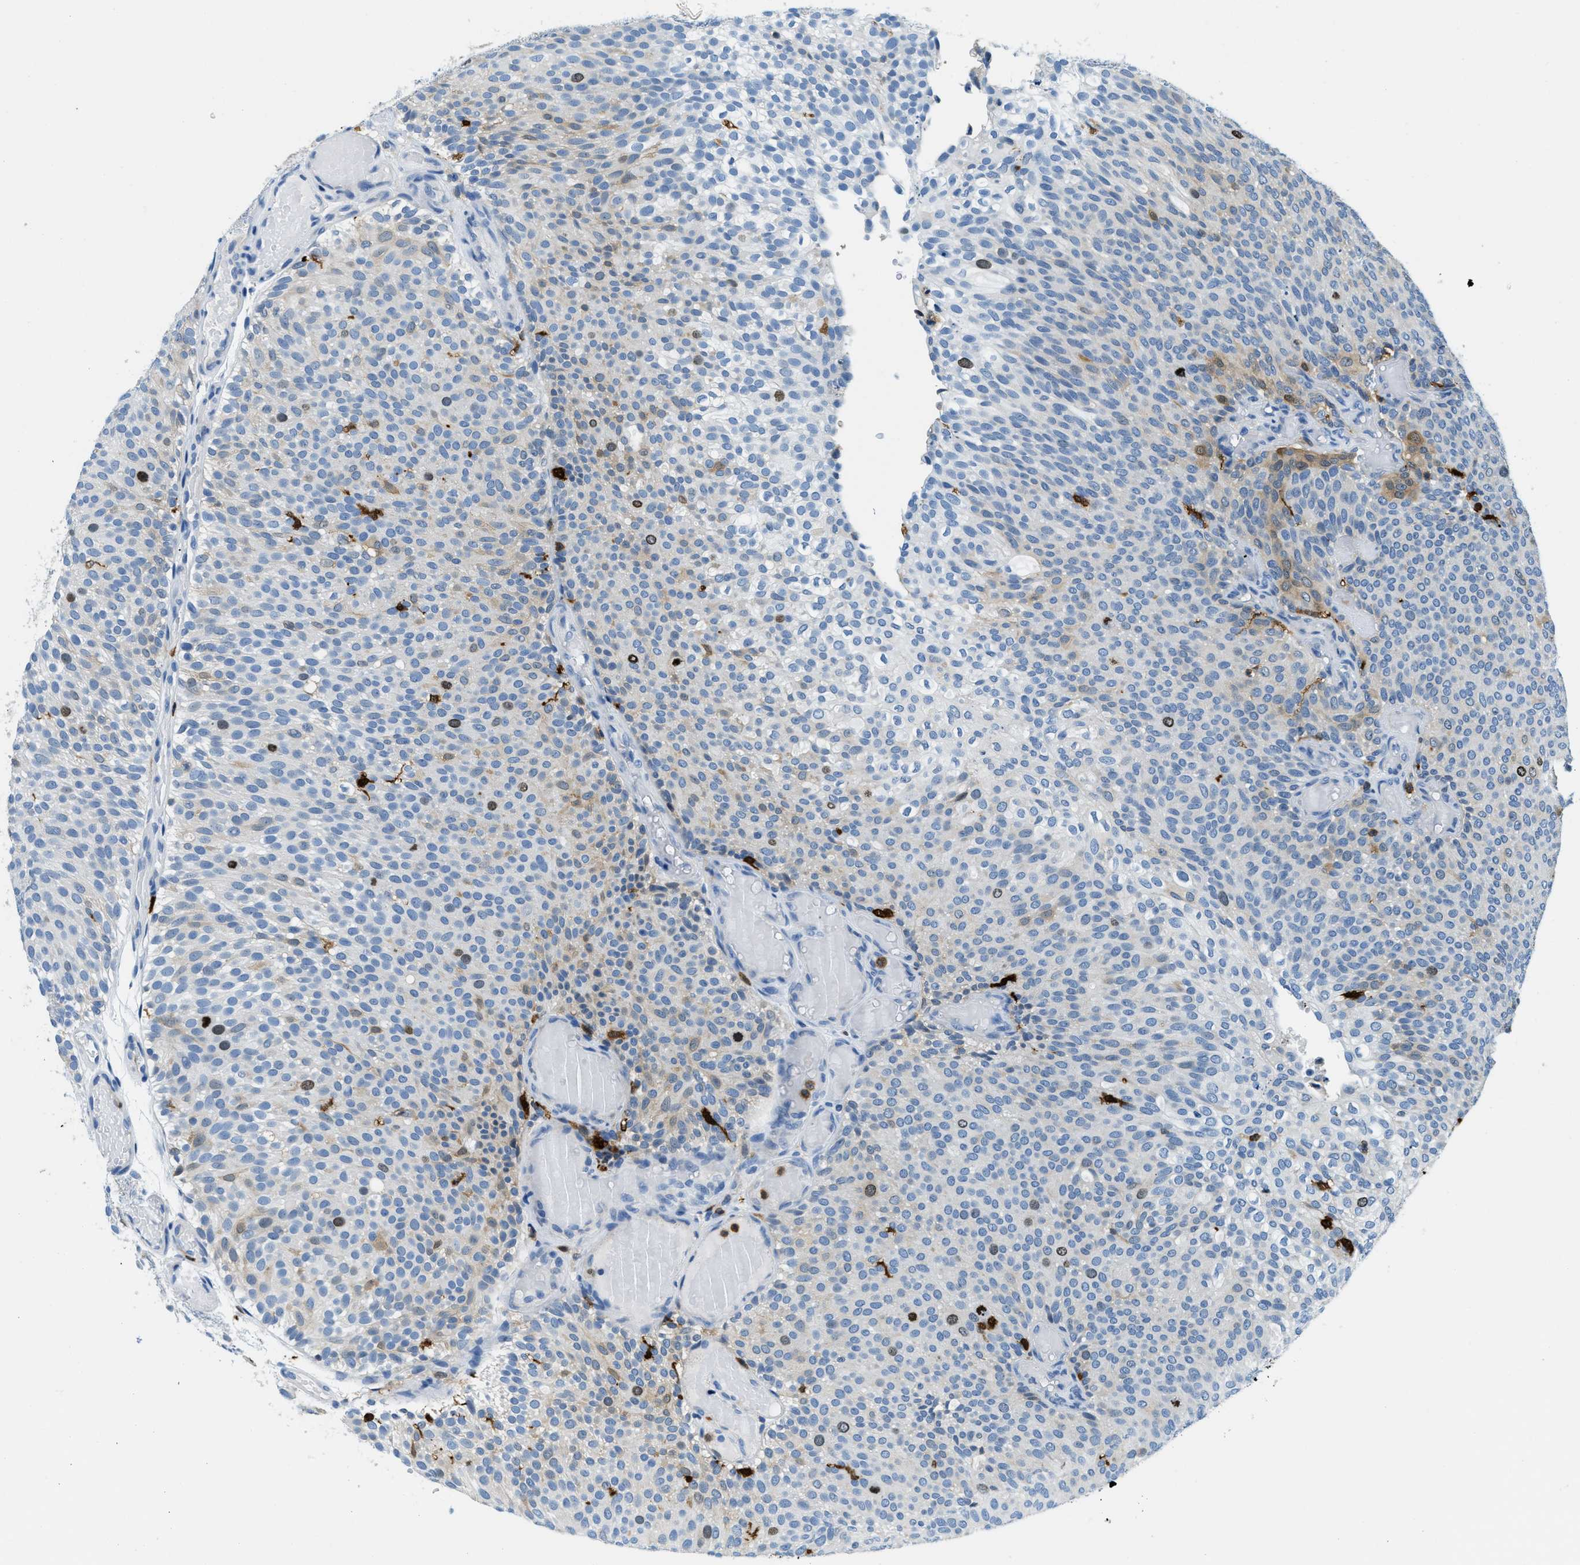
{"staining": {"intensity": "moderate", "quantity": "<25%", "location": "nuclear"}, "tissue": "urothelial cancer", "cell_type": "Tumor cells", "image_type": "cancer", "snomed": [{"axis": "morphology", "description": "Urothelial carcinoma, Low grade"}, {"axis": "topography", "description": "Urinary bladder"}], "caption": "A high-resolution image shows immunohistochemistry staining of urothelial cancer, which exhibits moderate nuclear expression in approximately <25% of tumor cells. Using DAB (3,3'-diaminobenzidine) (brown) and hematoxylin (blue) stains, captured at high magnification using brightfield microscopy.", "gene": "CAPG", "patient": {"sex": "male", "age": 78}}